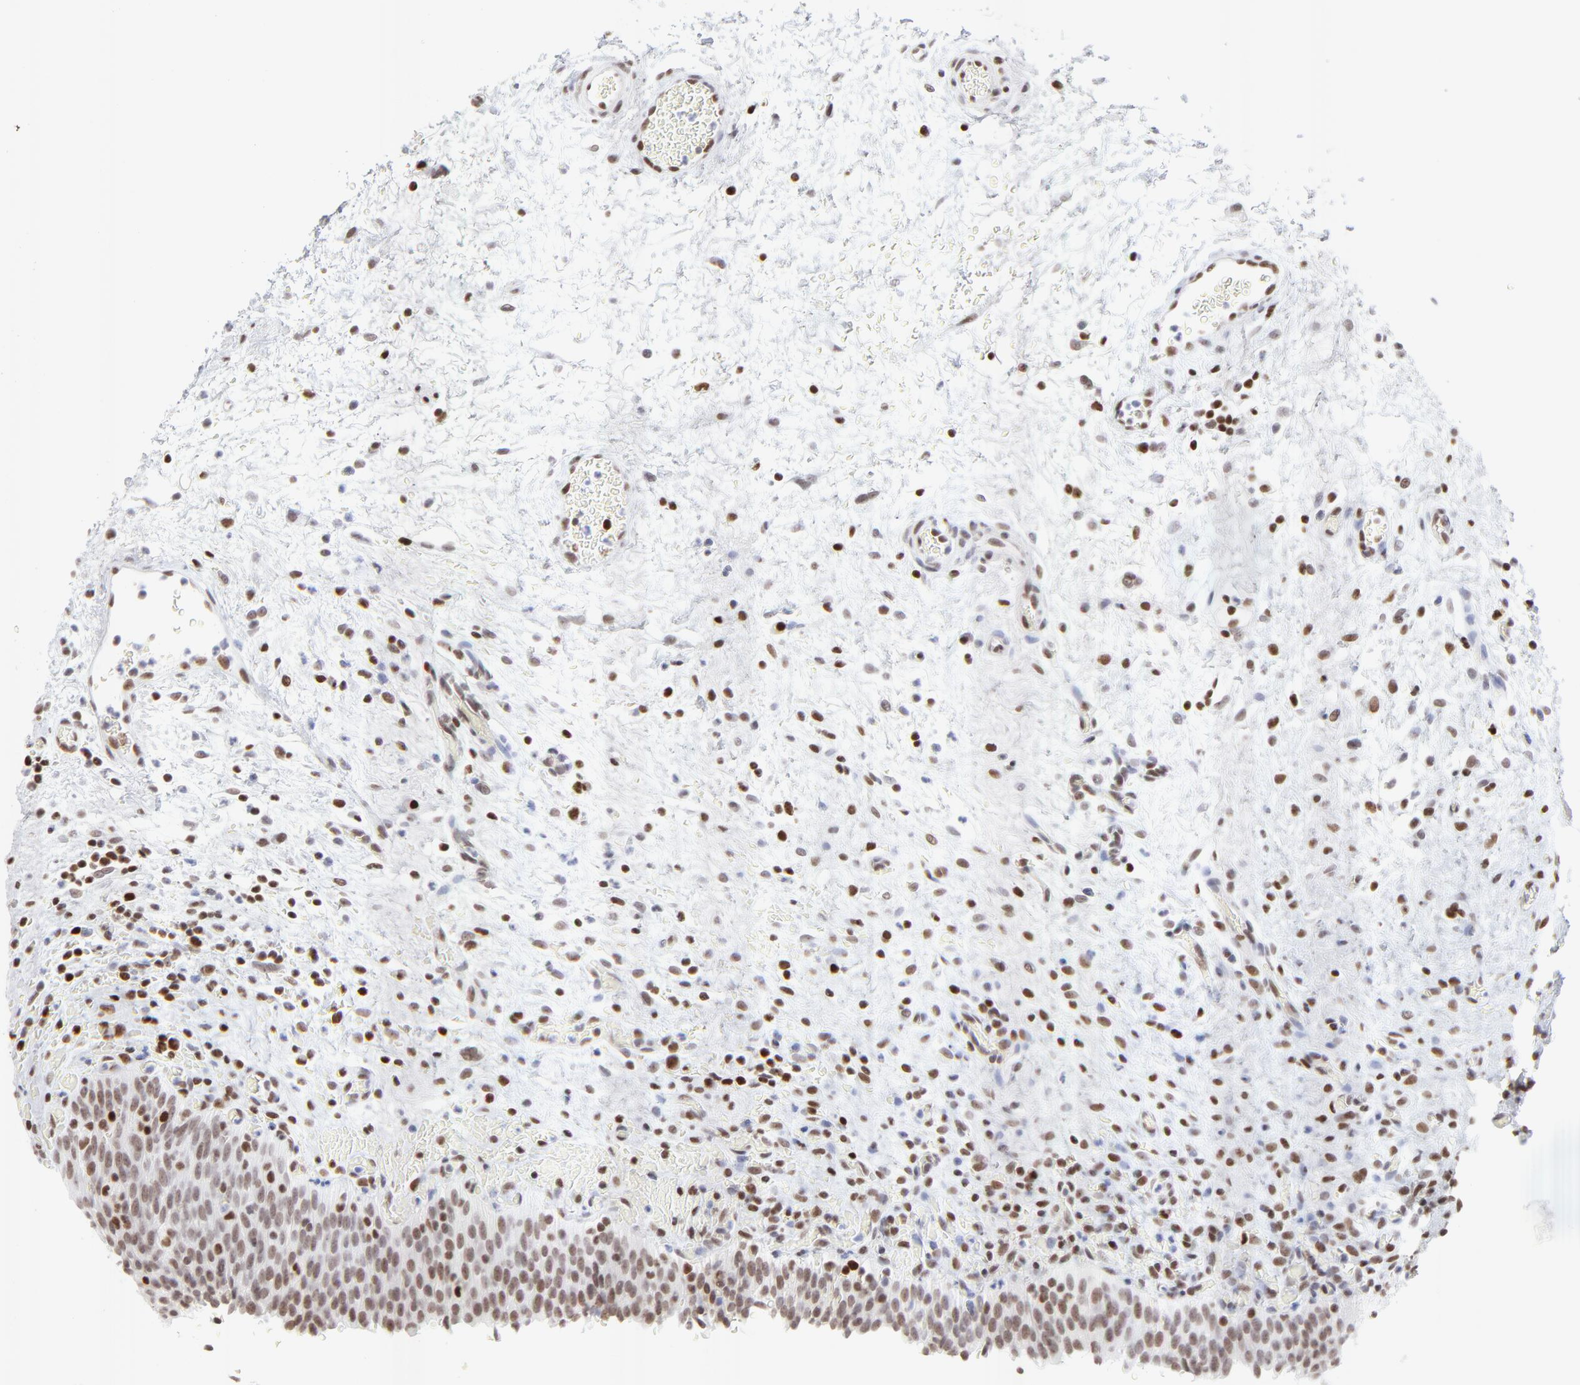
{"staining": {"intensity": "moderate", "quantity": "25%-75%", "location": "nuclear"}, "tissue": "urinary bladder", "cell_type": "Urothelial cells", "image_type": "normal", "snomed": [{"axis": "morphology", "description": "Normal tissue, NOS"}, {"axis": "topography", "description": "Urinary bladder"}], "caption": "Immunohistochemical staining of normal human urinary bladder shows 25%-75% levels of moderate nuclear protein staining in approximately 25%-75% of urothelial cells. Using DAB (3,3'-diaminobenzidine) (brown) and hematoxylin (blue) stains, captured at high magnification using brightfield microscopy.", "gene": "PARP1", "patient": {"sex": "male", "age": 51}}